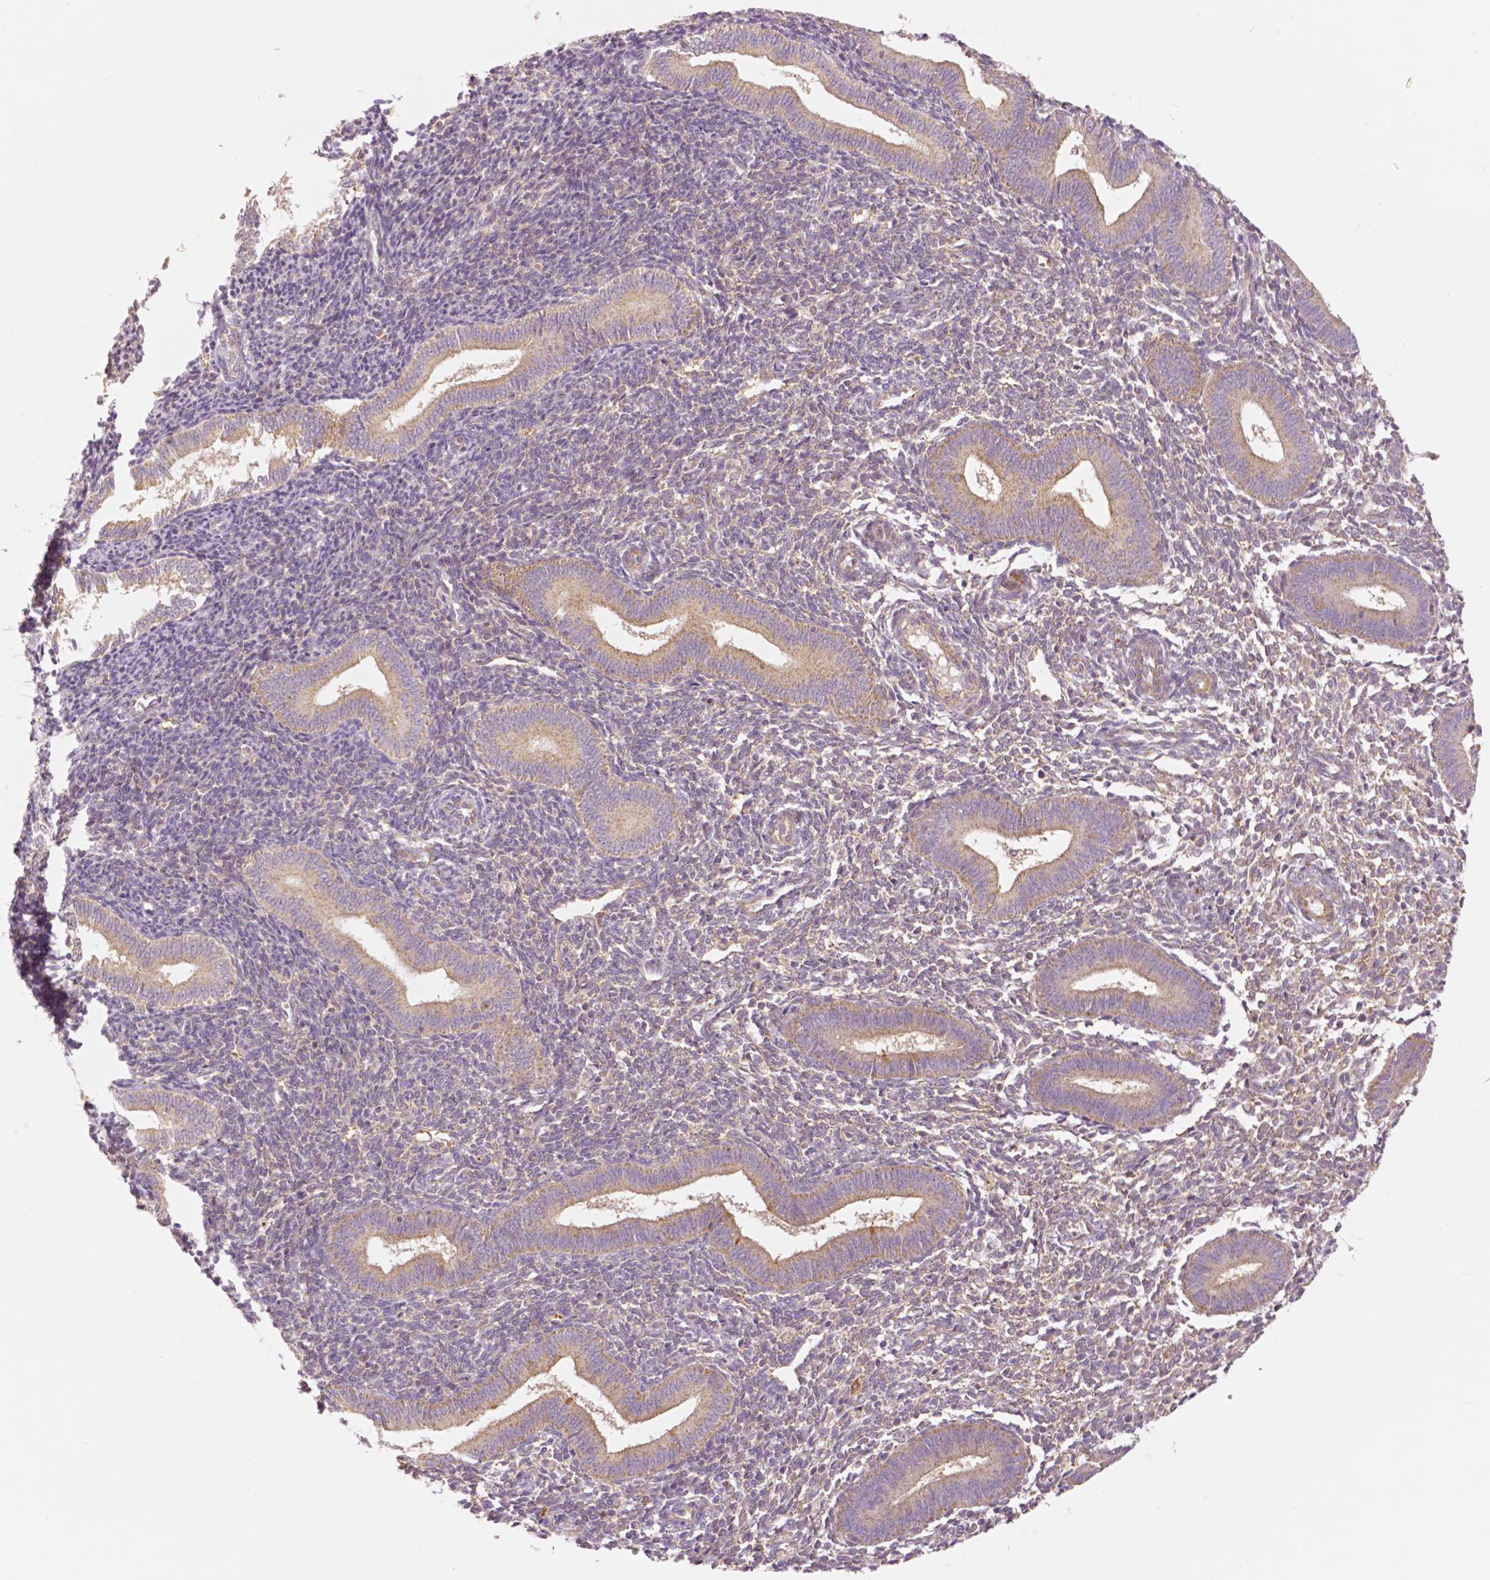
{"staining": {"intensity": "weak", "quantity": "<25%", "location": "cytoplasmic/membranous"}, "tissue": "endometrium", "cell_type": "Cells in endometrial stroma", "image_type": "normal", "snomed": [{"axis": "morphology", "description": "Normal tissue, NOS"}, {"axis": "topography", "description": "Endometrium"}], "caption": "The micrograph reveals no significant staining in cells in endometrial stroma of endometrium. Nuclei are stained in blue.", "gene": "RHOT1", "patient": {"sex": "female", "age": 25}}